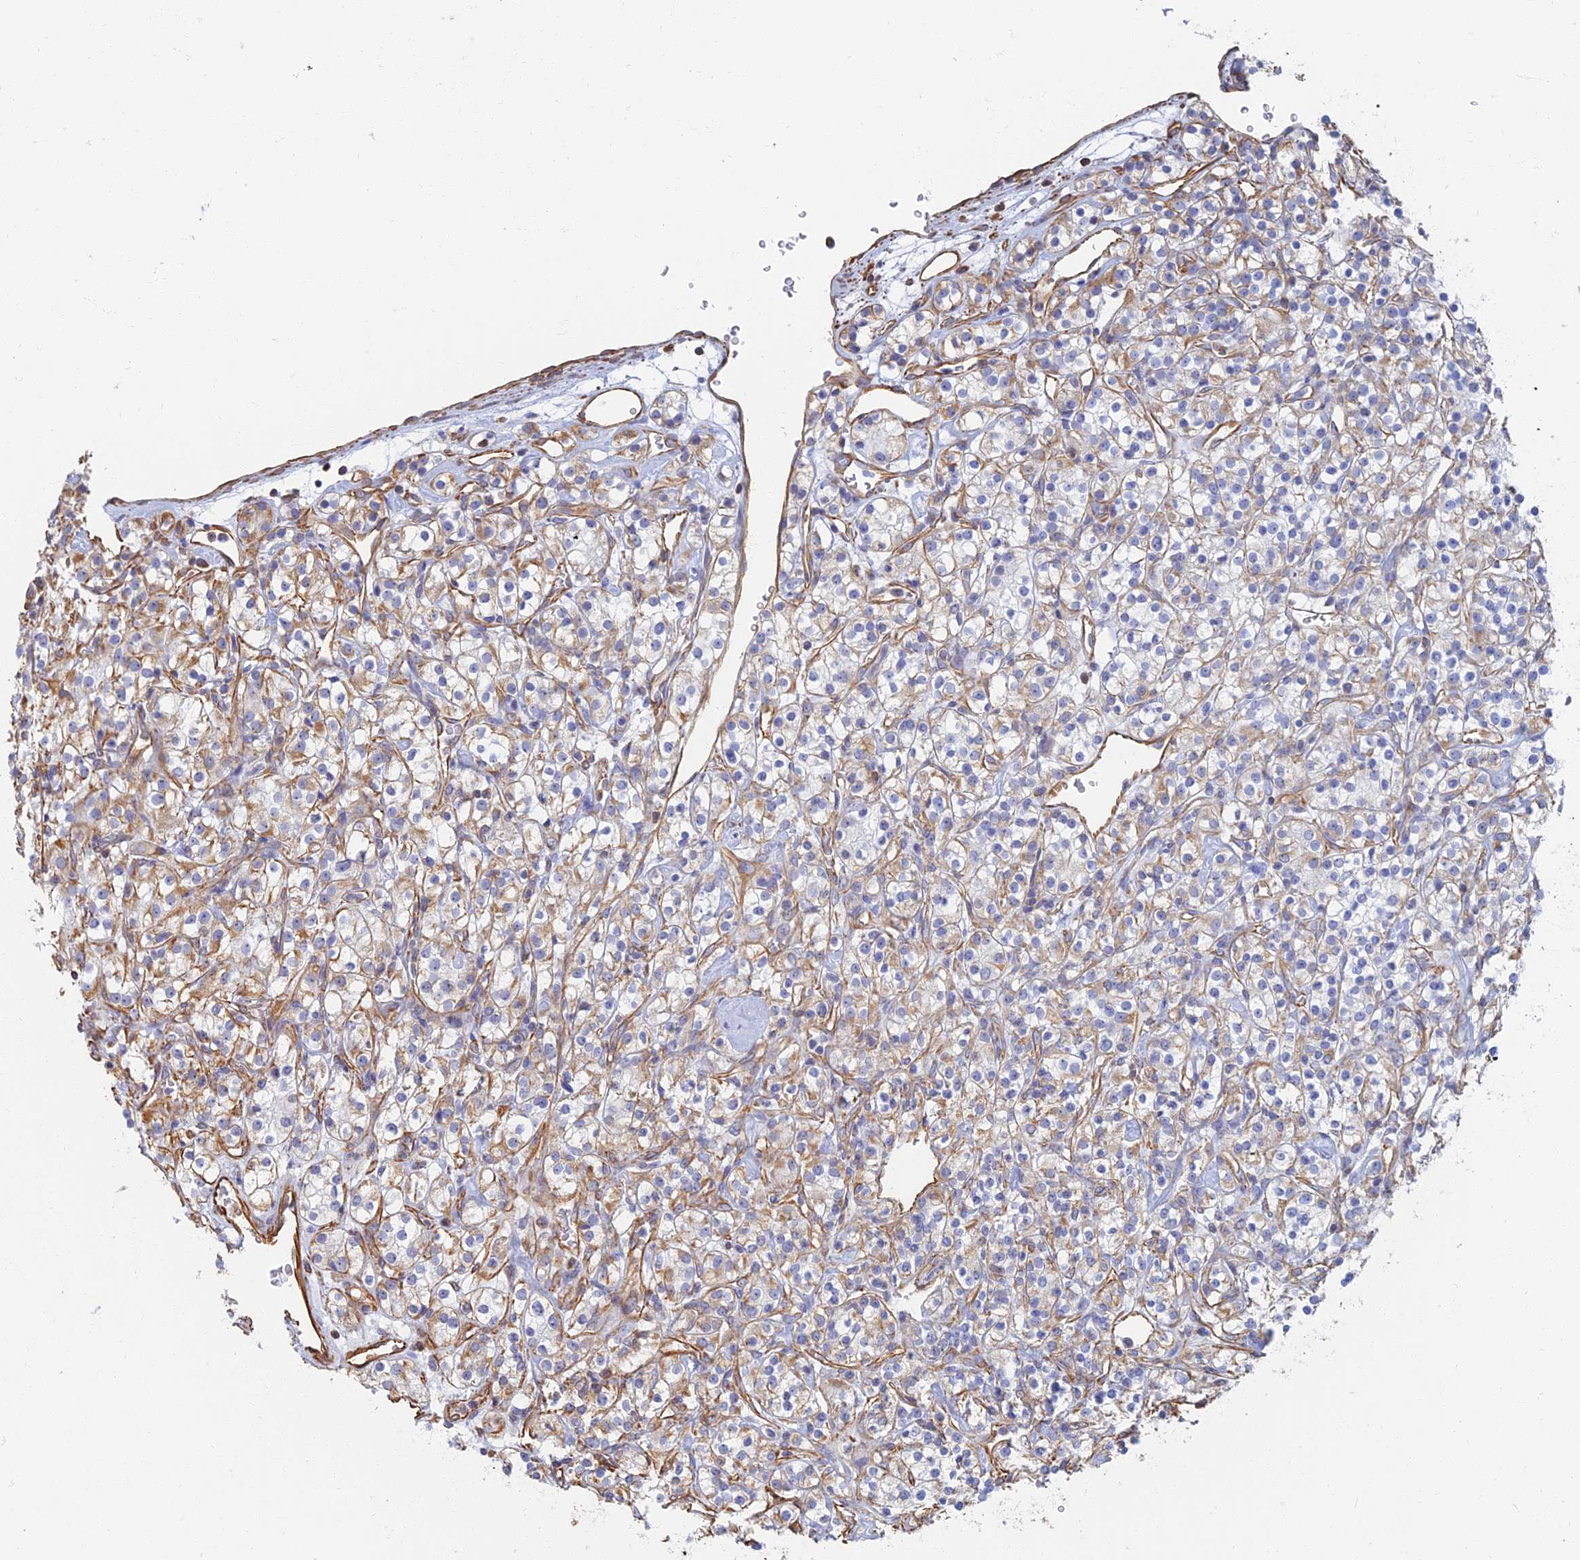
{"staining": {"intensity": "weak", "quantity": "<25%", "location": "cytoplasmic/membranous"}, "tissue": "renal cancer", "cell_type": "Tumor cells", "image_type": "cancer", "snomed": [{"axis": "morphology", "description": "Adenocarcinoma, NOS"}, {"axis": "topography", "description": "Kidney"}], "caption": "Protein analysis of renal adenocarcinoma reveals no significant positivity in tumor cells. (Brightfield microscopy of DAB immunohistochemistry at high magnification).", "gene": "RMC1", "patient": {"sex": "male", "age": 77}}